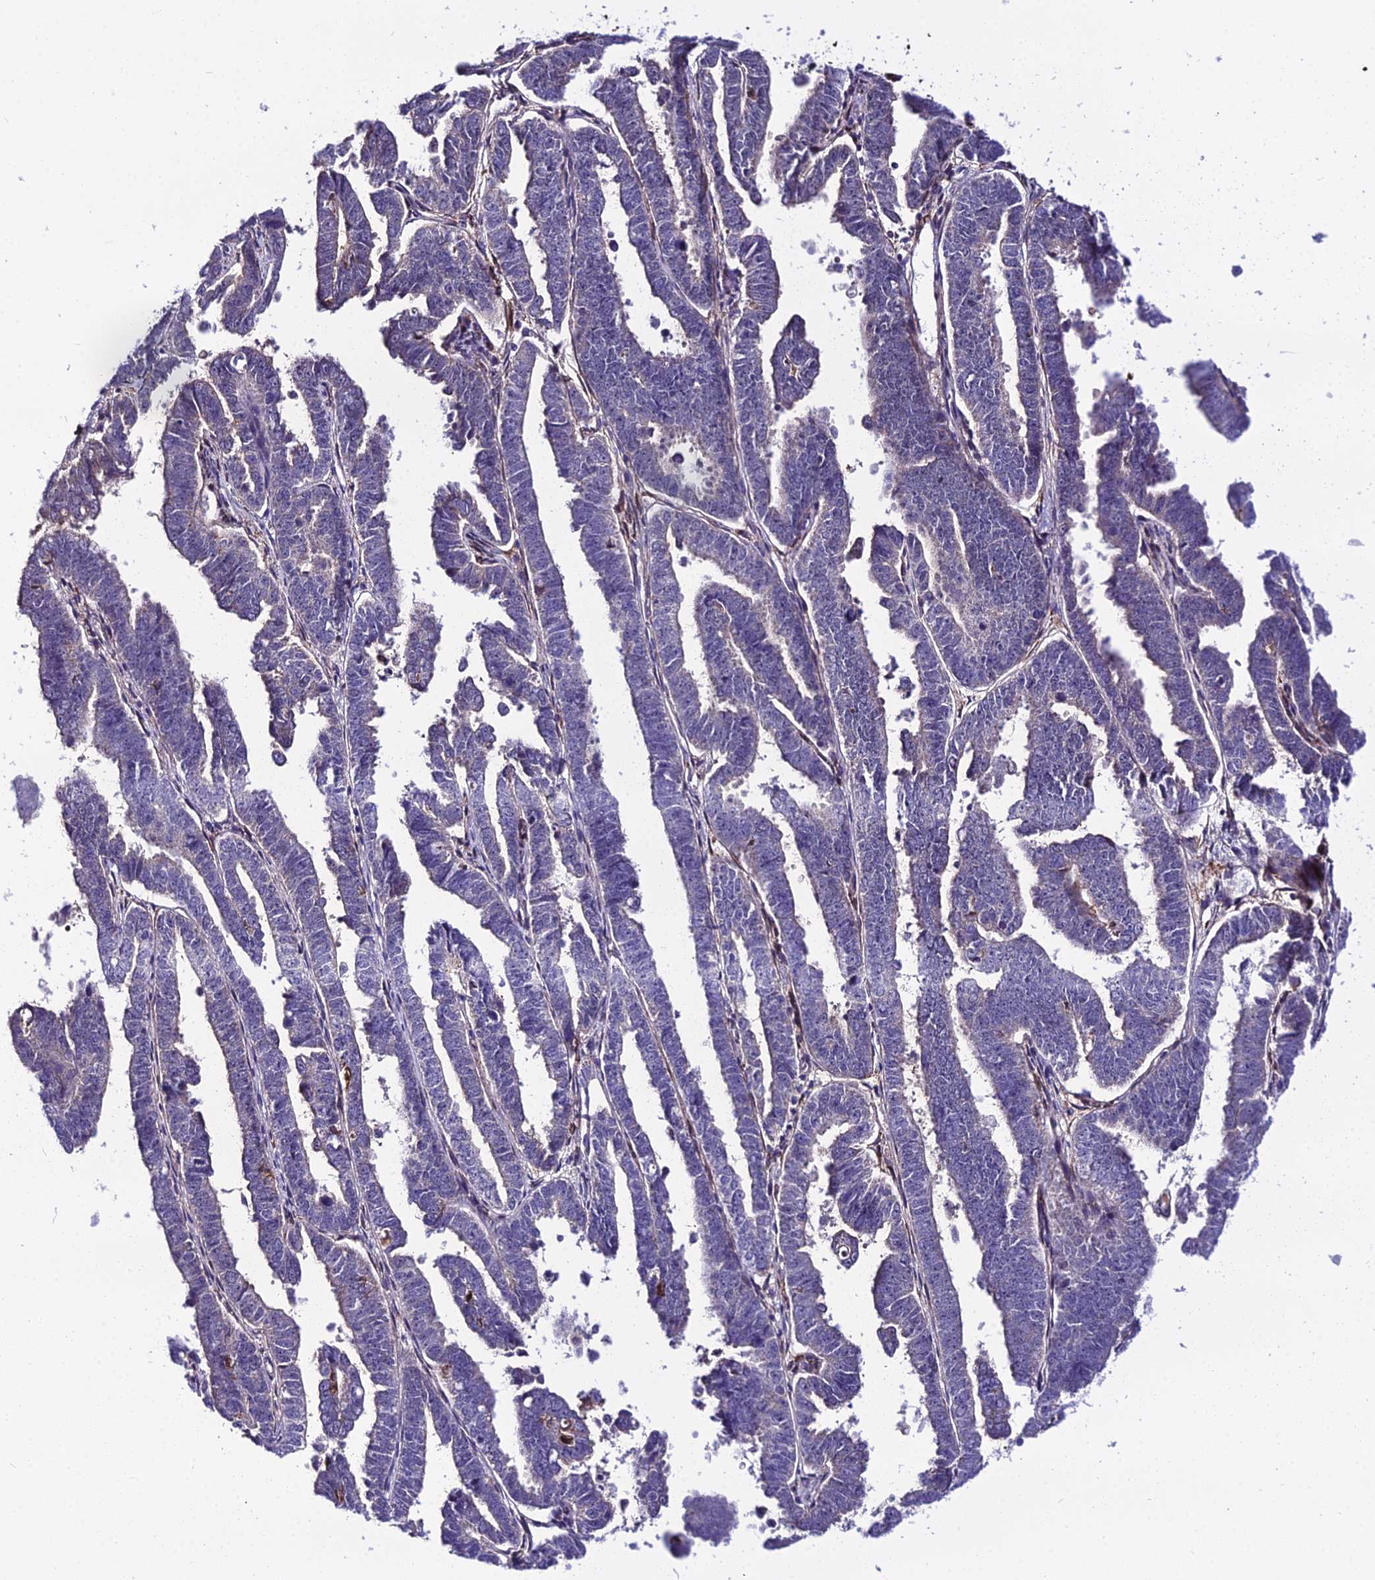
{"staining": {"intensity": "negative", "quantity": "none", "location": "none"}, "tissue": "endometrial cancer", "cell_type": "Tumor cells", "image_type": "cancer", "snomed": [{"axis": "morphology", "description": "Adenocarcinoma, NOS"}, {"axis": "topography", "description": "Endometrium"}], "caption": "High magnification brightfield microscopy of endometrial cancer stained with DAB (3,3'-diaminobenzidine) (brown) and counterstained with hematoxylin (blue): tumor cells show no significant positivity.", "gene": "MB21D2", "patient": {"sex": "female", "age": 75}}